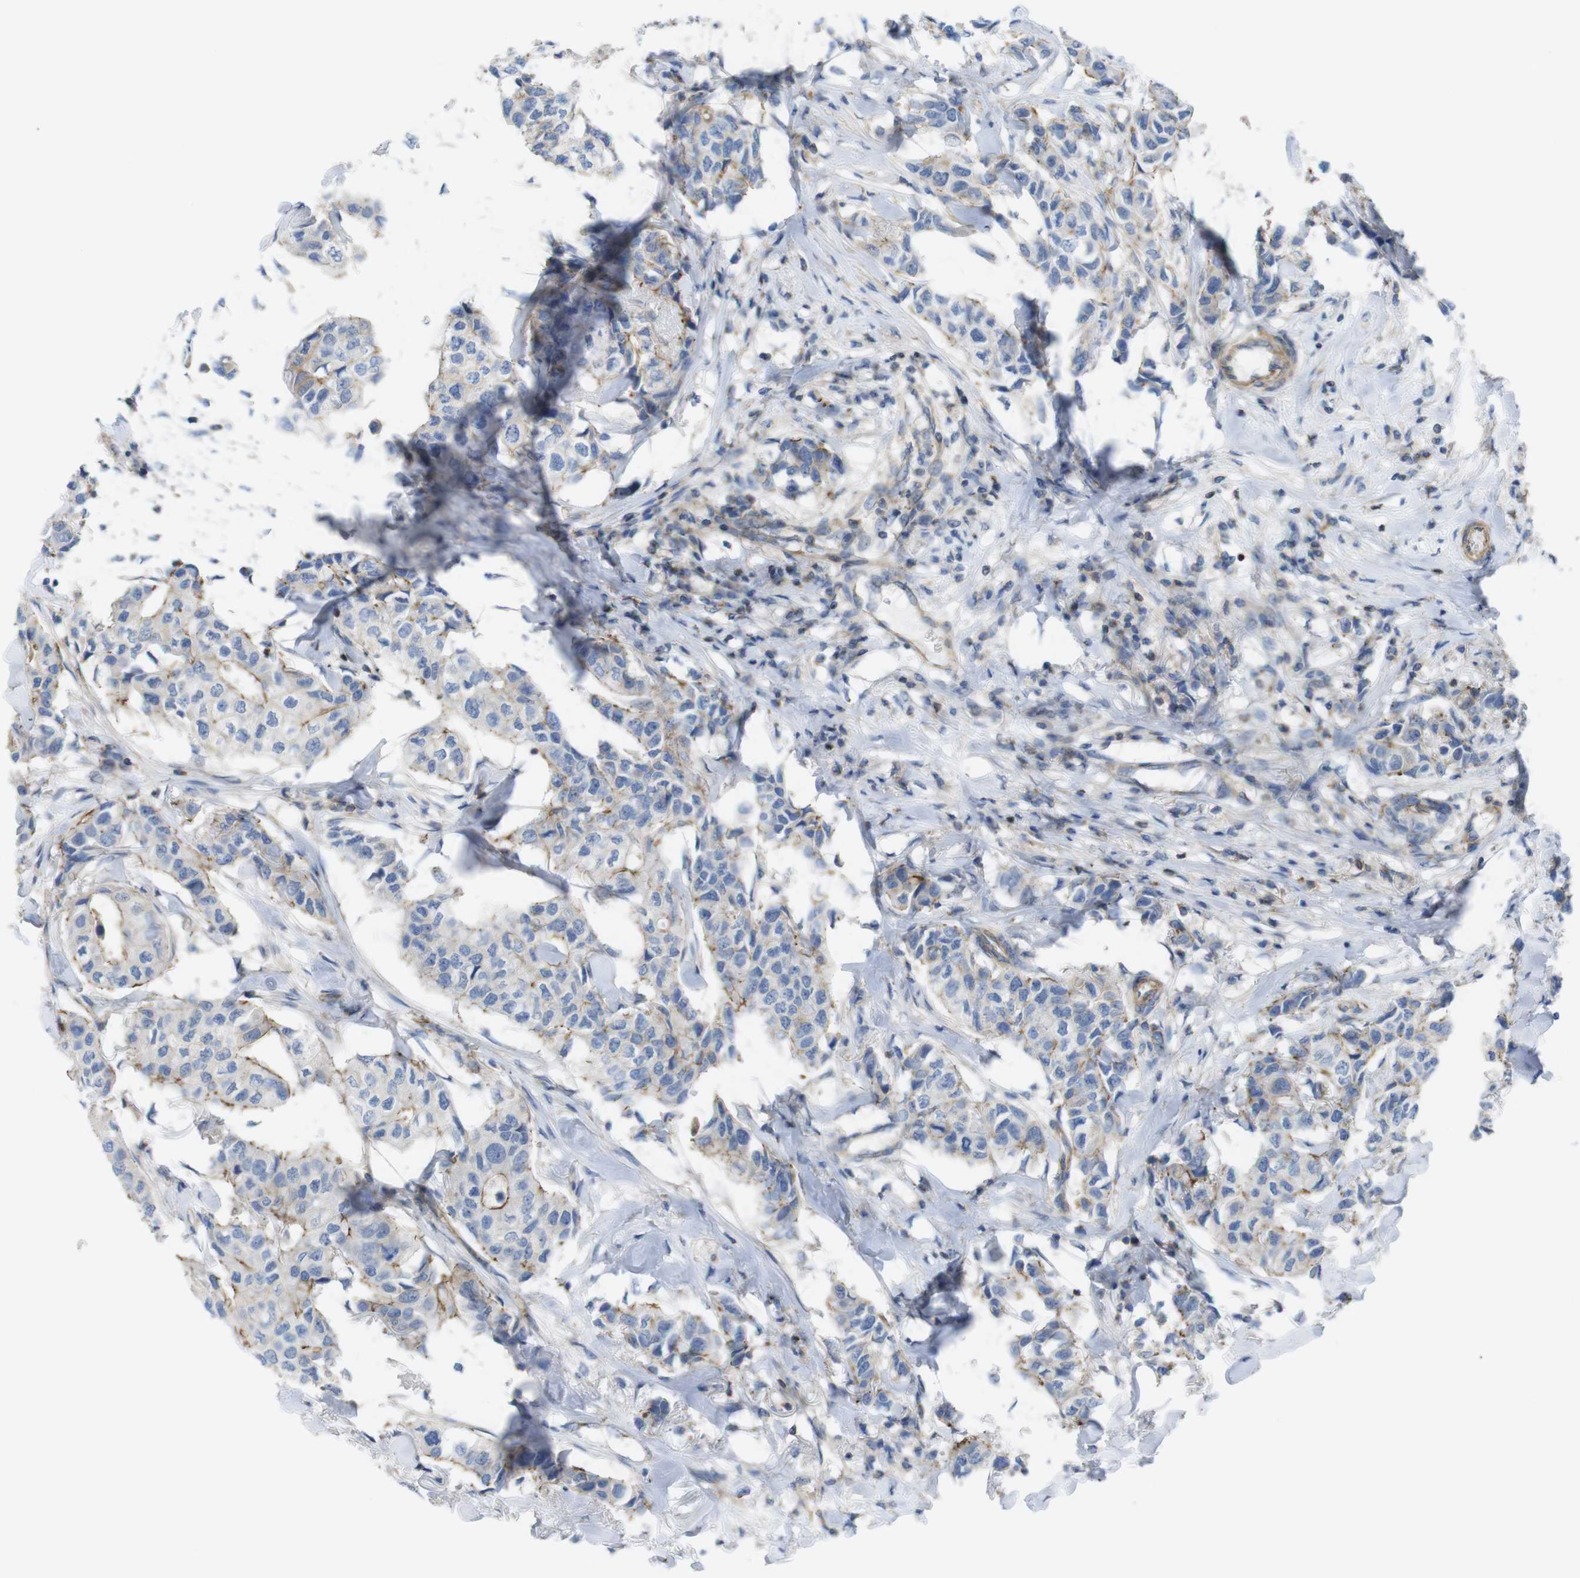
{"staining": {"intensity": "moderate", "quantity": "<25%", "location": "cytoplasmic/membranous"}, "tissue": "breast cancer", "cell_type": "Tumor cells", "image_type": "cancer", "snomed": [{"axis": "morphology", "description": "Duct carcinoma"}, {"axis": "topography", "description": "Breast"}], "caption": "Moderate cytoplasmic/membranous staining for a protein is seen in about <25% of tumor cells of breast cancer using immunohistochemistry.", "gene": "PREX2", "patient": {"sex": "female", "age": 80}}